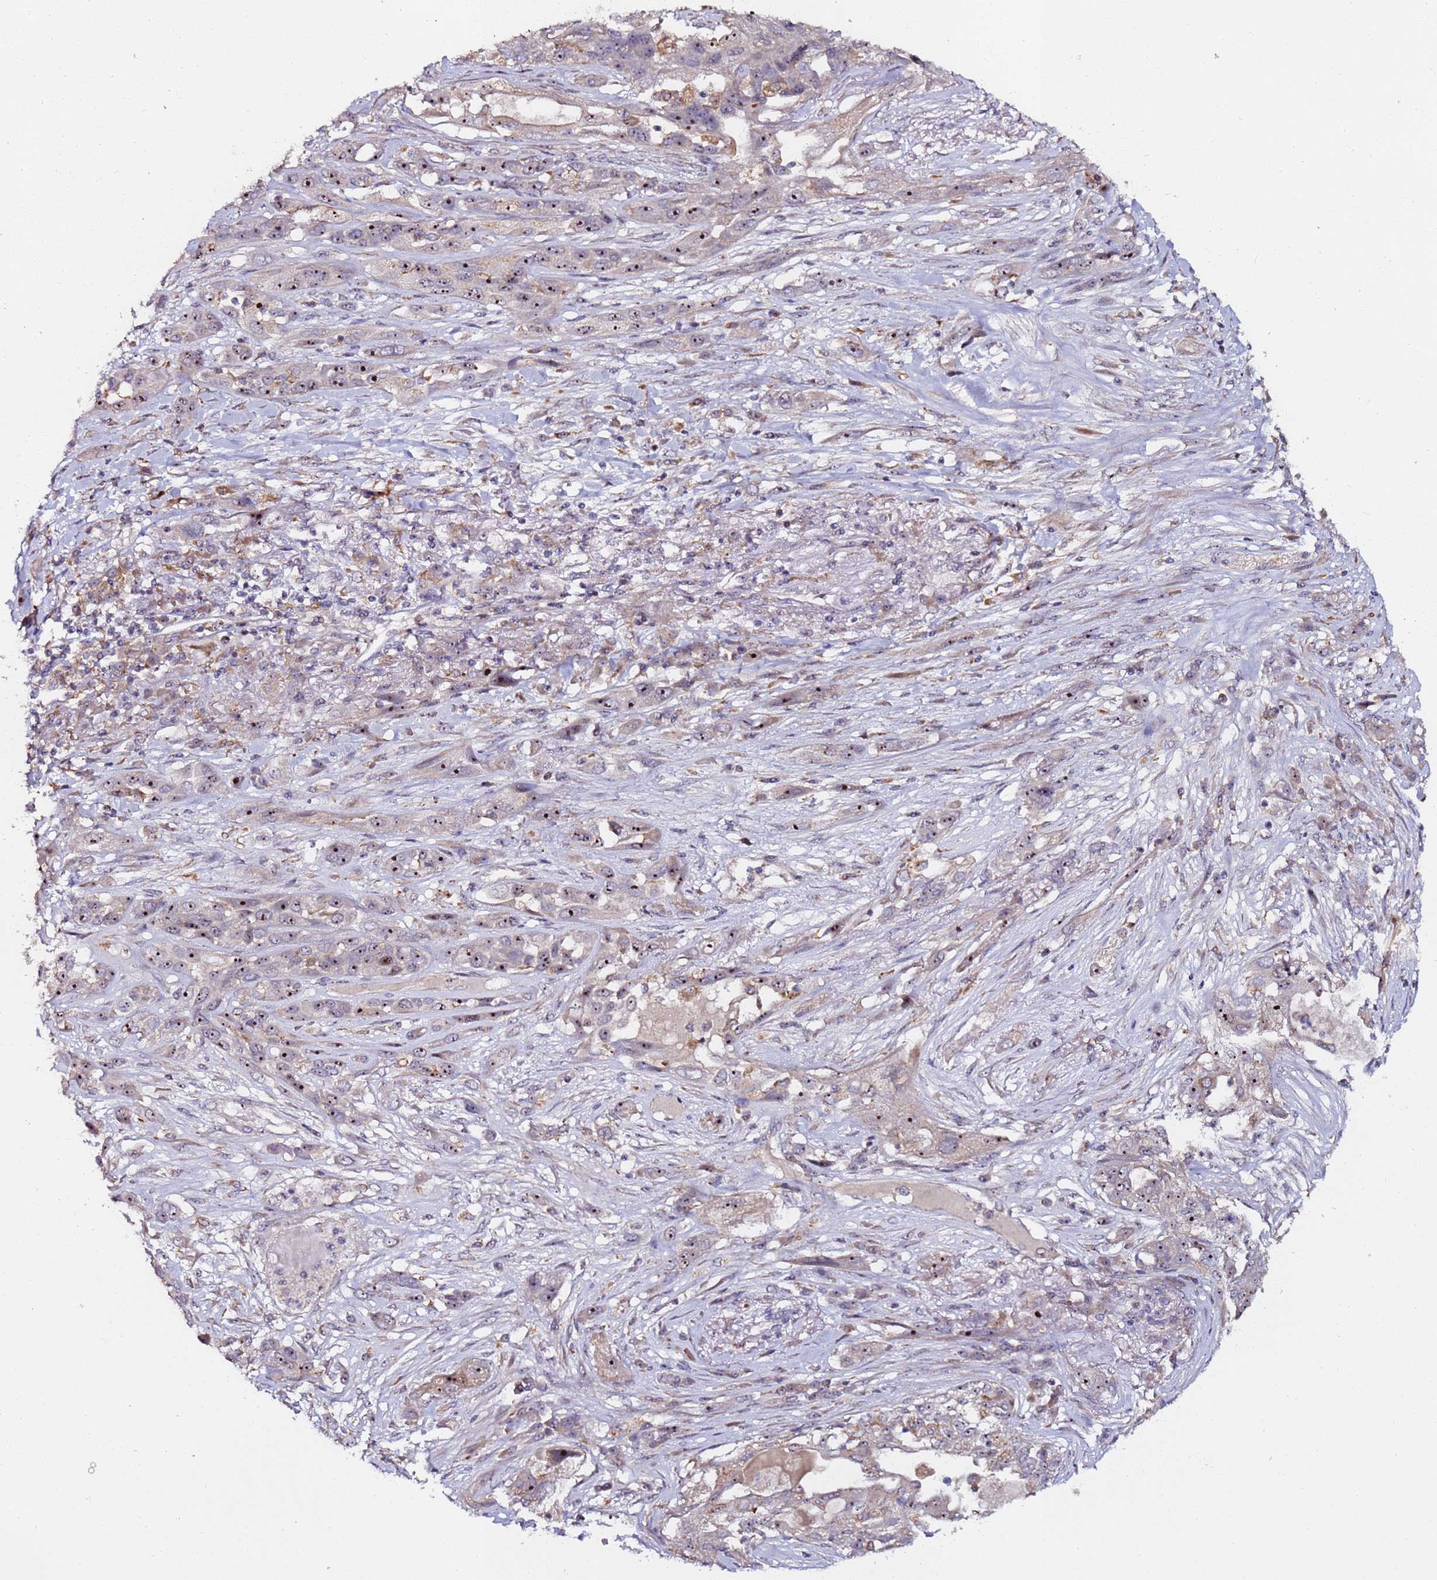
{"staining": {"intensity": "strong", "quantity": "25%-75%", "location": "nuclear"}, "tissue": "lung cancer", "cell_type": "Tumor cells", "image_type": "cancer", "snomed": [{"axis": "morphology", "description": "Squamous cell carcinoma, NOS"}, {"axis": "topography", "description": "Lung"}], "caption": "Brown immunohistochemical staining in lung squamous cell carcinoma demonstrates strong nuclear staining in approximately 25%-75% of tumor cells.", "gene": "KRI1", "patient": {"sex": "female", "age": 70}}